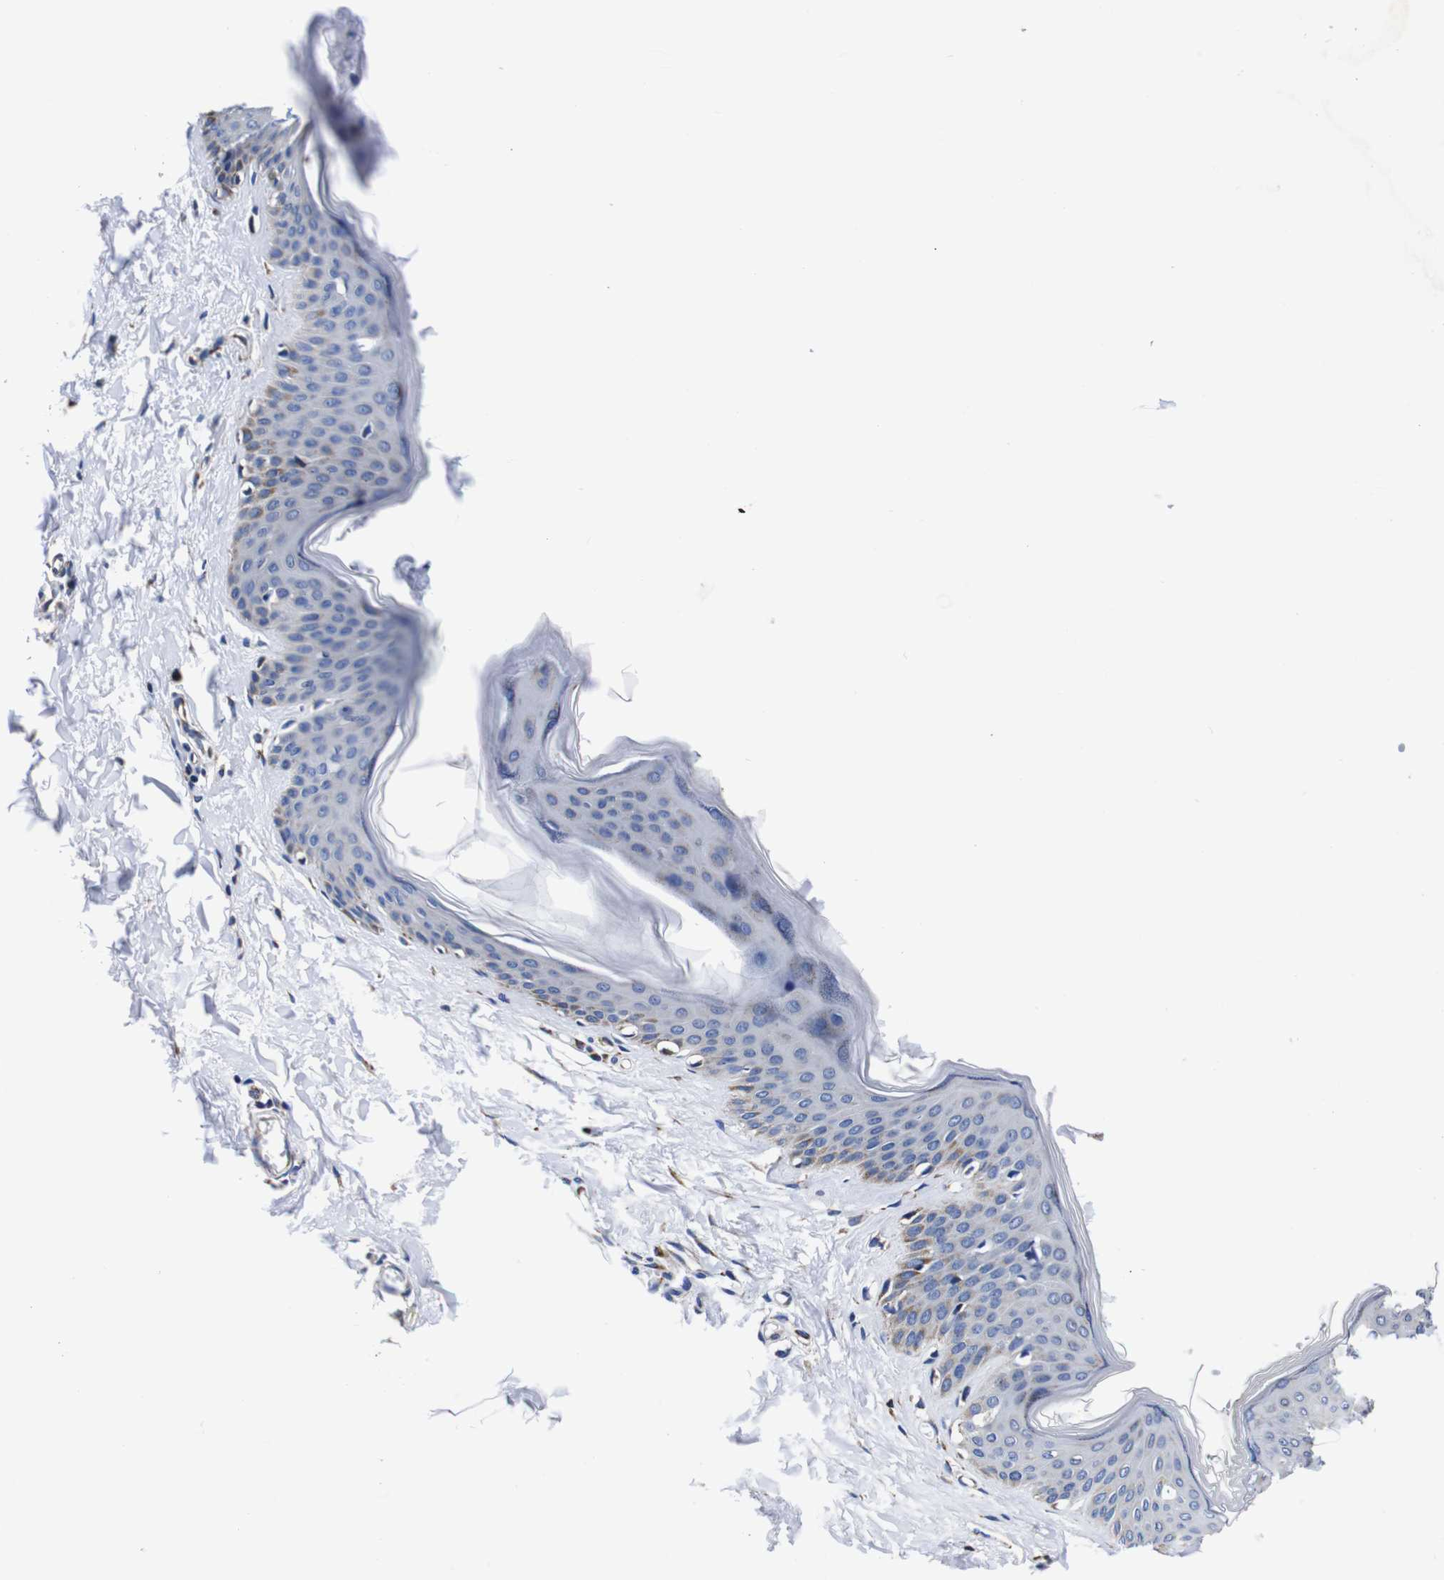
{"staining": {"intensity": "strong", "quantity": ">75%", "location": "cytoplasmic/membranous"}, "tissue": "skin", "cell_type": "Fibroblasts", "image_type": "normal", "snomed": [{"axis": "morphology", "description": "Normal tissue, NOS"}, {"axis": "topography", "description": "Skin"}], "caption": "A micrograph of human skin stained for a protein displays strong cytoplasmic/membranous brown staining in fibroblasts. (DAB = brown stain, brightfield microscopy at high magnification).", "gene": "FKBP9", "patient": {"sex": "female", "age": 17}}